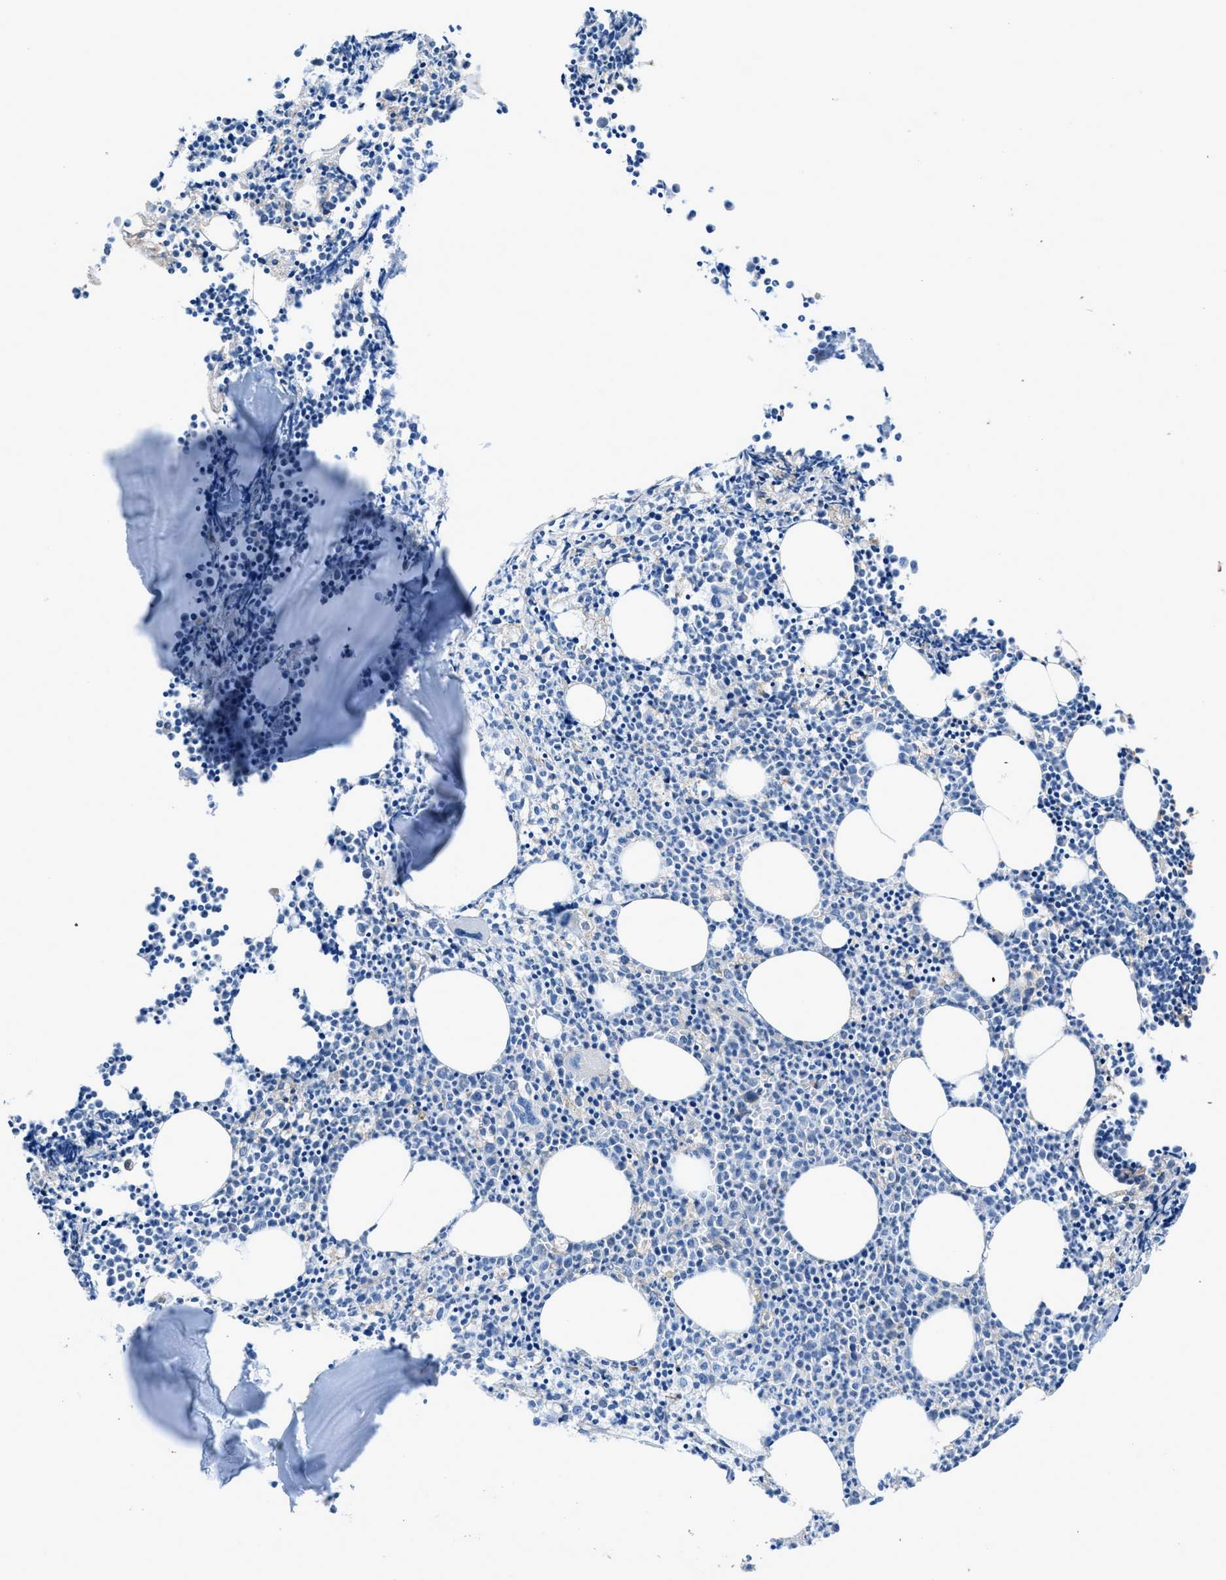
{"staining": {"intensity": "moderate", "quantity": "<25%", "location": "cytoplasmic/membranous"}, "tissue": "bone marrow", "cell_type": "Hematopoietic cells", "image_type": "normal", "snomed": [{"axis": "morphology", "description": "Normal tissue, NOS"}, {"axis": "morphology", "description": "Inflammation, NOS"}, {"axis": "topography", "description": "Bone marrow"}], "caption": "A brown stain highlights moderate cytoplasmic/membranous staining of a protein in hematopoietic cells of unremarkable human bone marrow. The staining was performed using DAB to visualize the protein expression in brown, while the nuclei were stained in blue with hematoxylin (Magnification: 20x).", "gene": "EGFR", "patient": {"sex": "female", "age": 53}}